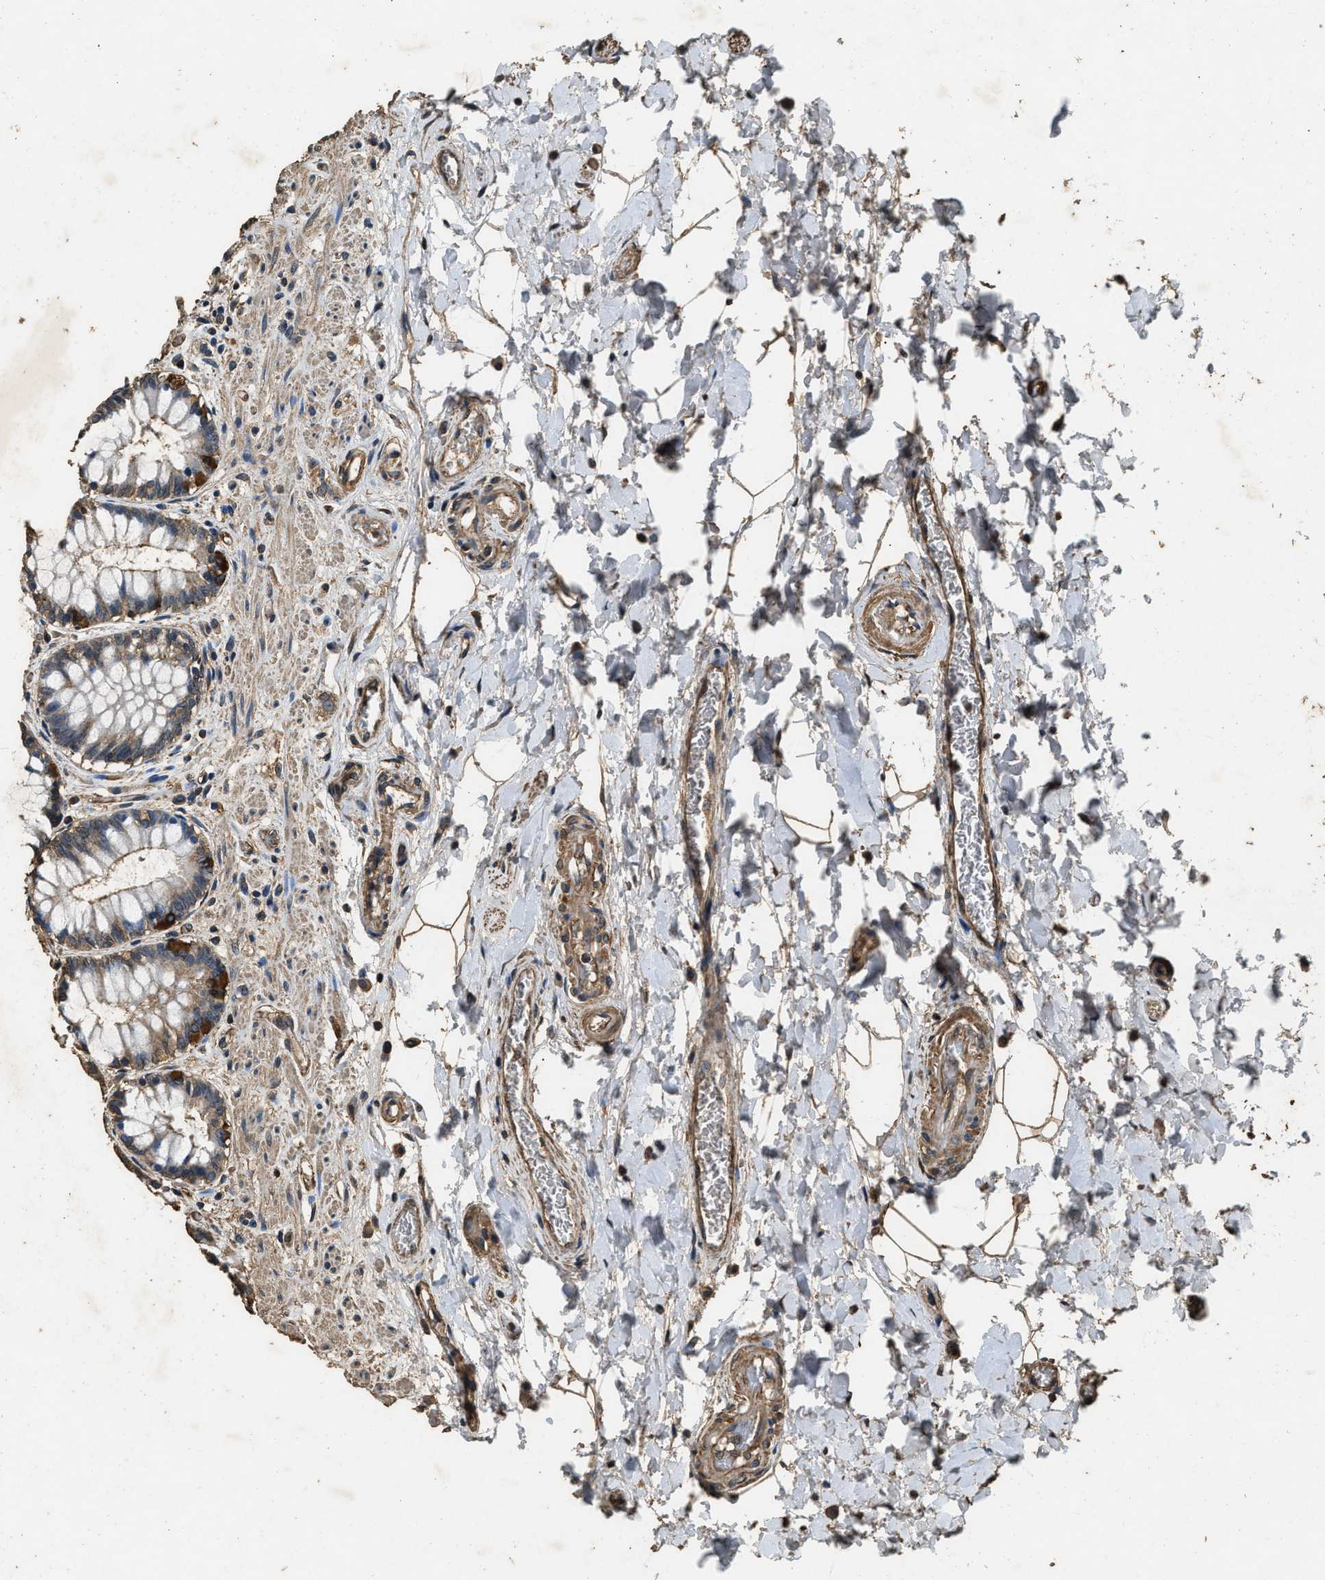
{"staining": {"intensity": "moderate", "quantity": "<25%", "location": "cytoplasmic/membranous"}, "tissue": "rectum", "cell_type": "Glandular cells", "image_type": "normal", "snomed": [{"axis": "morphology", "description": "Normal tissue, NOS"}, {"axis": "topography", "description": "Rectum"}], "caption": "The photomicrograph displays staining of normal rectum, revealing moderate cytoplasmic/membranous protein expression (brown color) within glandular cells.", "gene": "MIB1", "patient": {"sex": "male", "age": 64}}